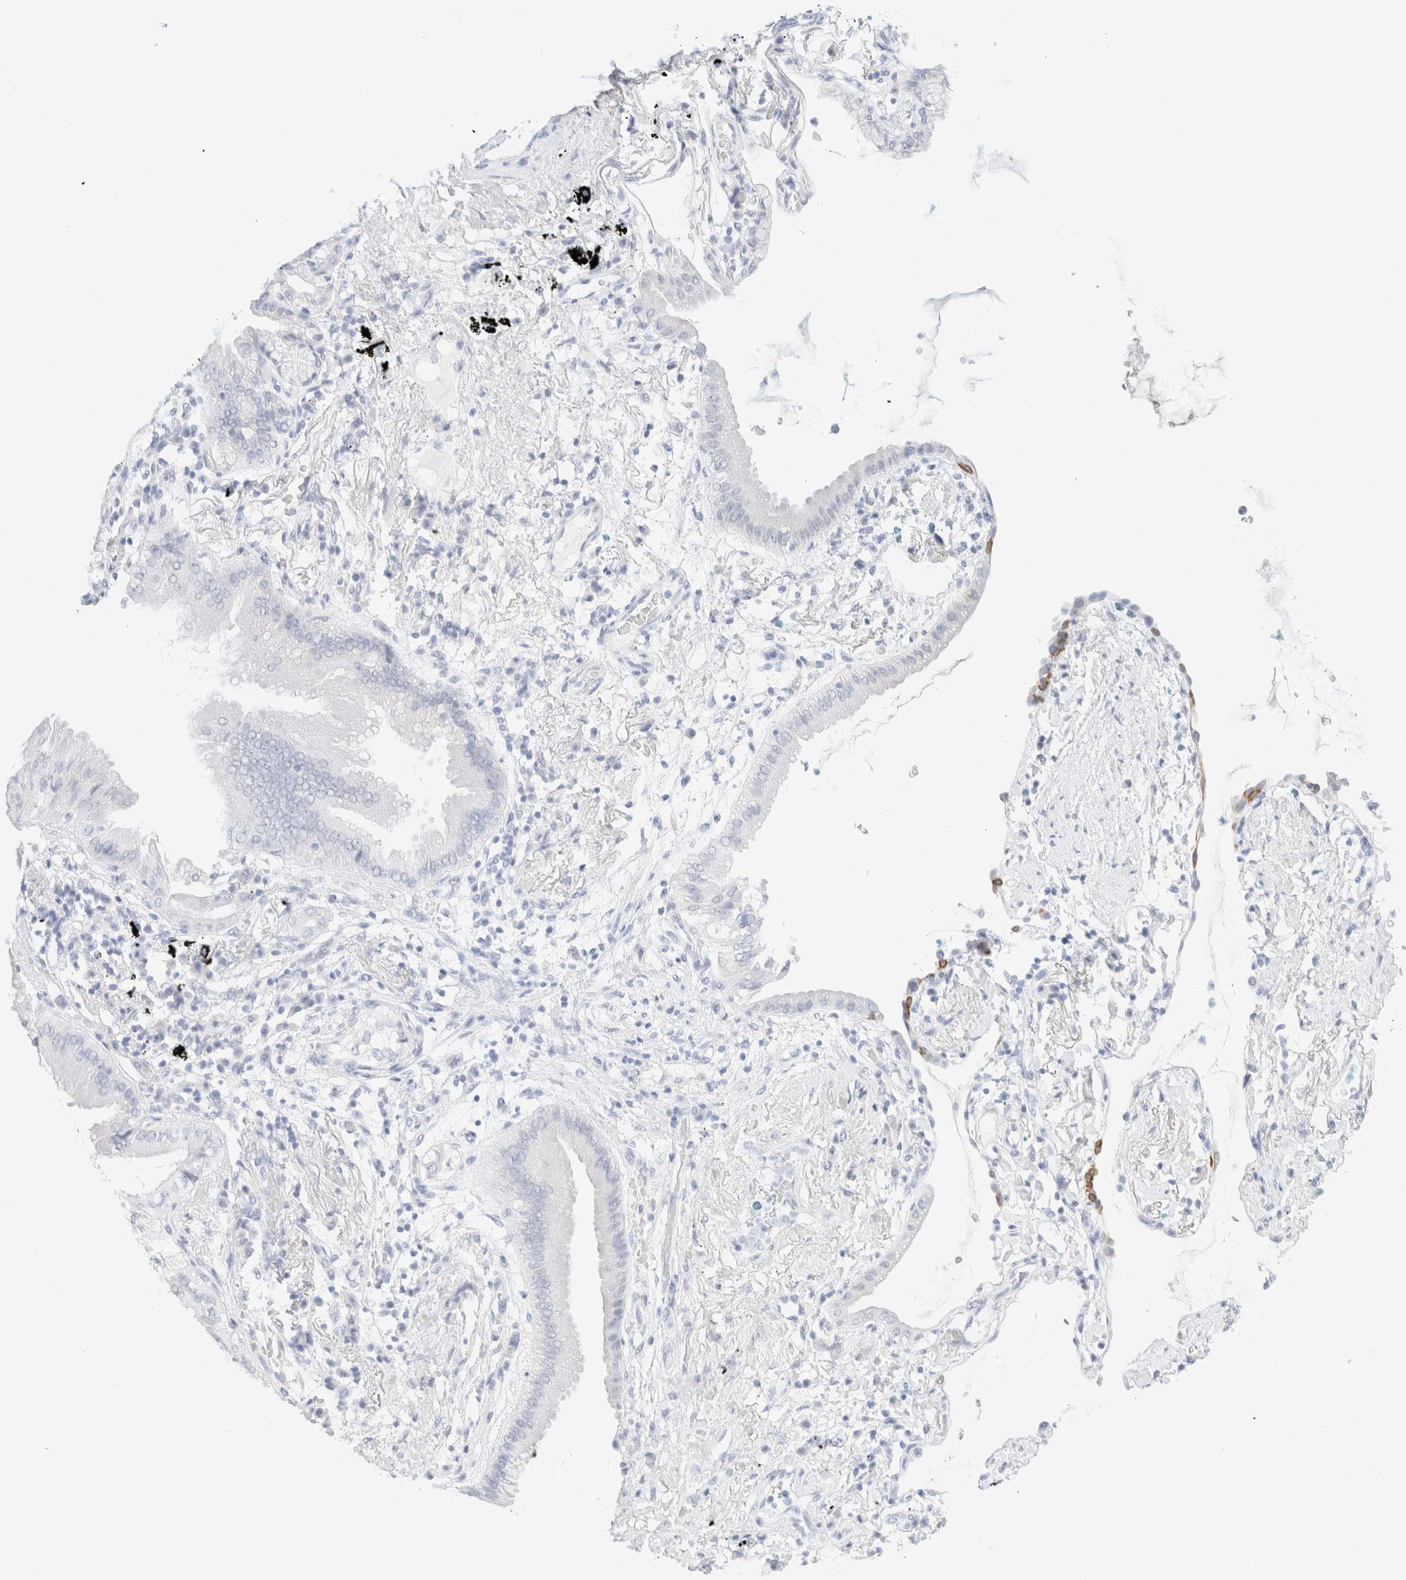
{"staining": {"intensity": "negative", "quantity": "none", "location": "none"}, "tissue": "lung cancer", "cell_type": "Tumor cells", "image_type": "cancer", "snomed": [{"axis": "morphology", "description": "Adenocarcinoma, NOS"}, {"axis": "topography", "description": "Lung"}], "caption": "The image displays no staining of tumor cells in adenocarcinoma (lung).", "gene": "KRT15", "patient": {"sex": "female", "age": 70}}